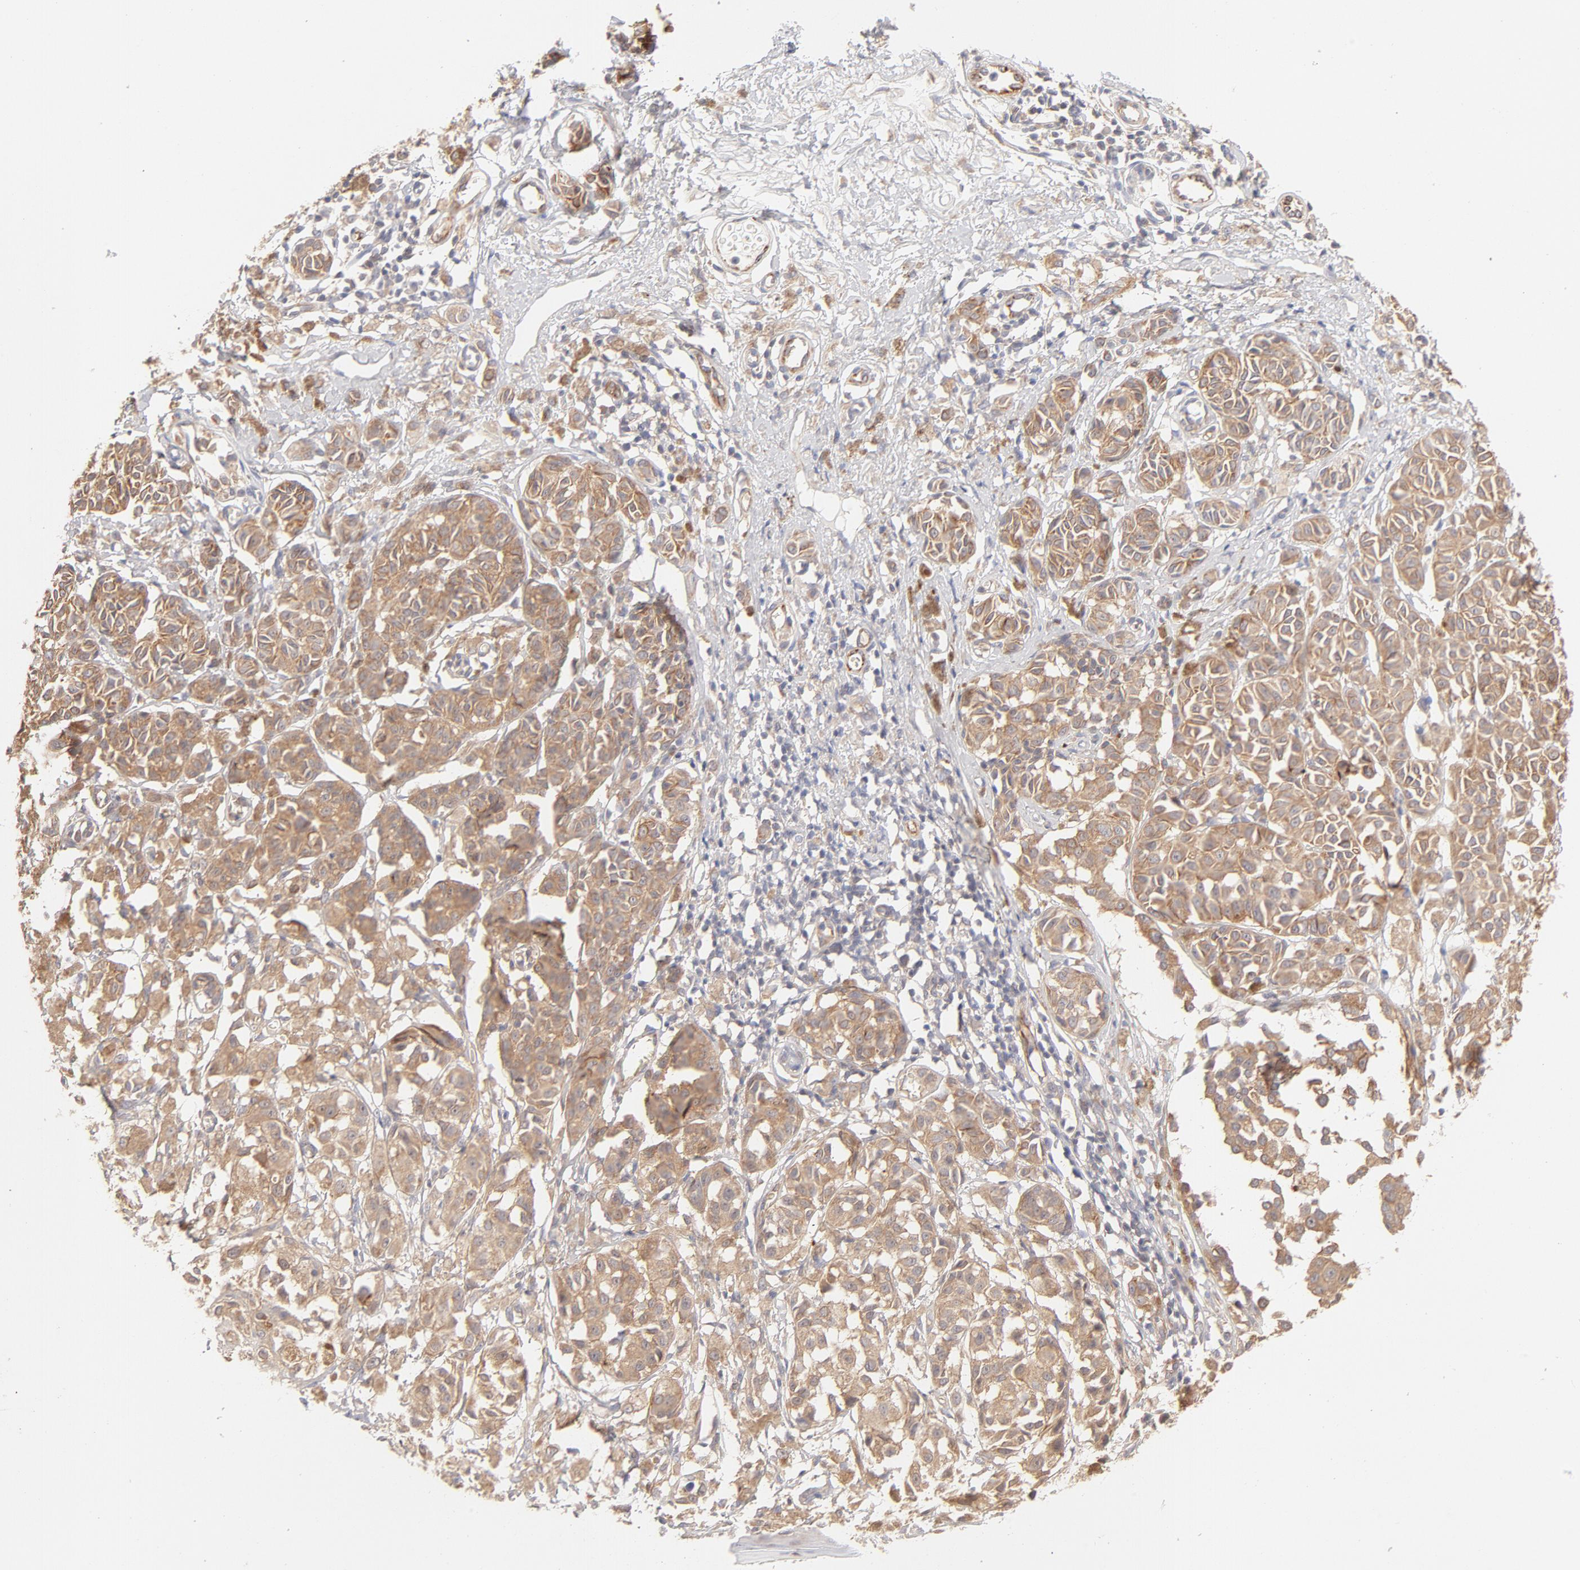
{"staining": {"intensity": "moderate", "quantity": ">75%", "location": "cytoplasmic/membranous"}, "tissue": "melanoma", "cell_type": "Tumor cells", "image_type": "cancer", "snomed": [{"axis": "morphology", "description": "Malignant melanoma, NOS"}, {"axis": "topography", "description": "Skin"}], "caption": "The micrograph displays immunohistochemical staining of malignant melanoma. There is moderate cytoplasmic/membranous staining is appreciated in about >75% of tumor cells.", "gene": "LDLRAP1", "patient": {"sex": "male", "age": 76}}